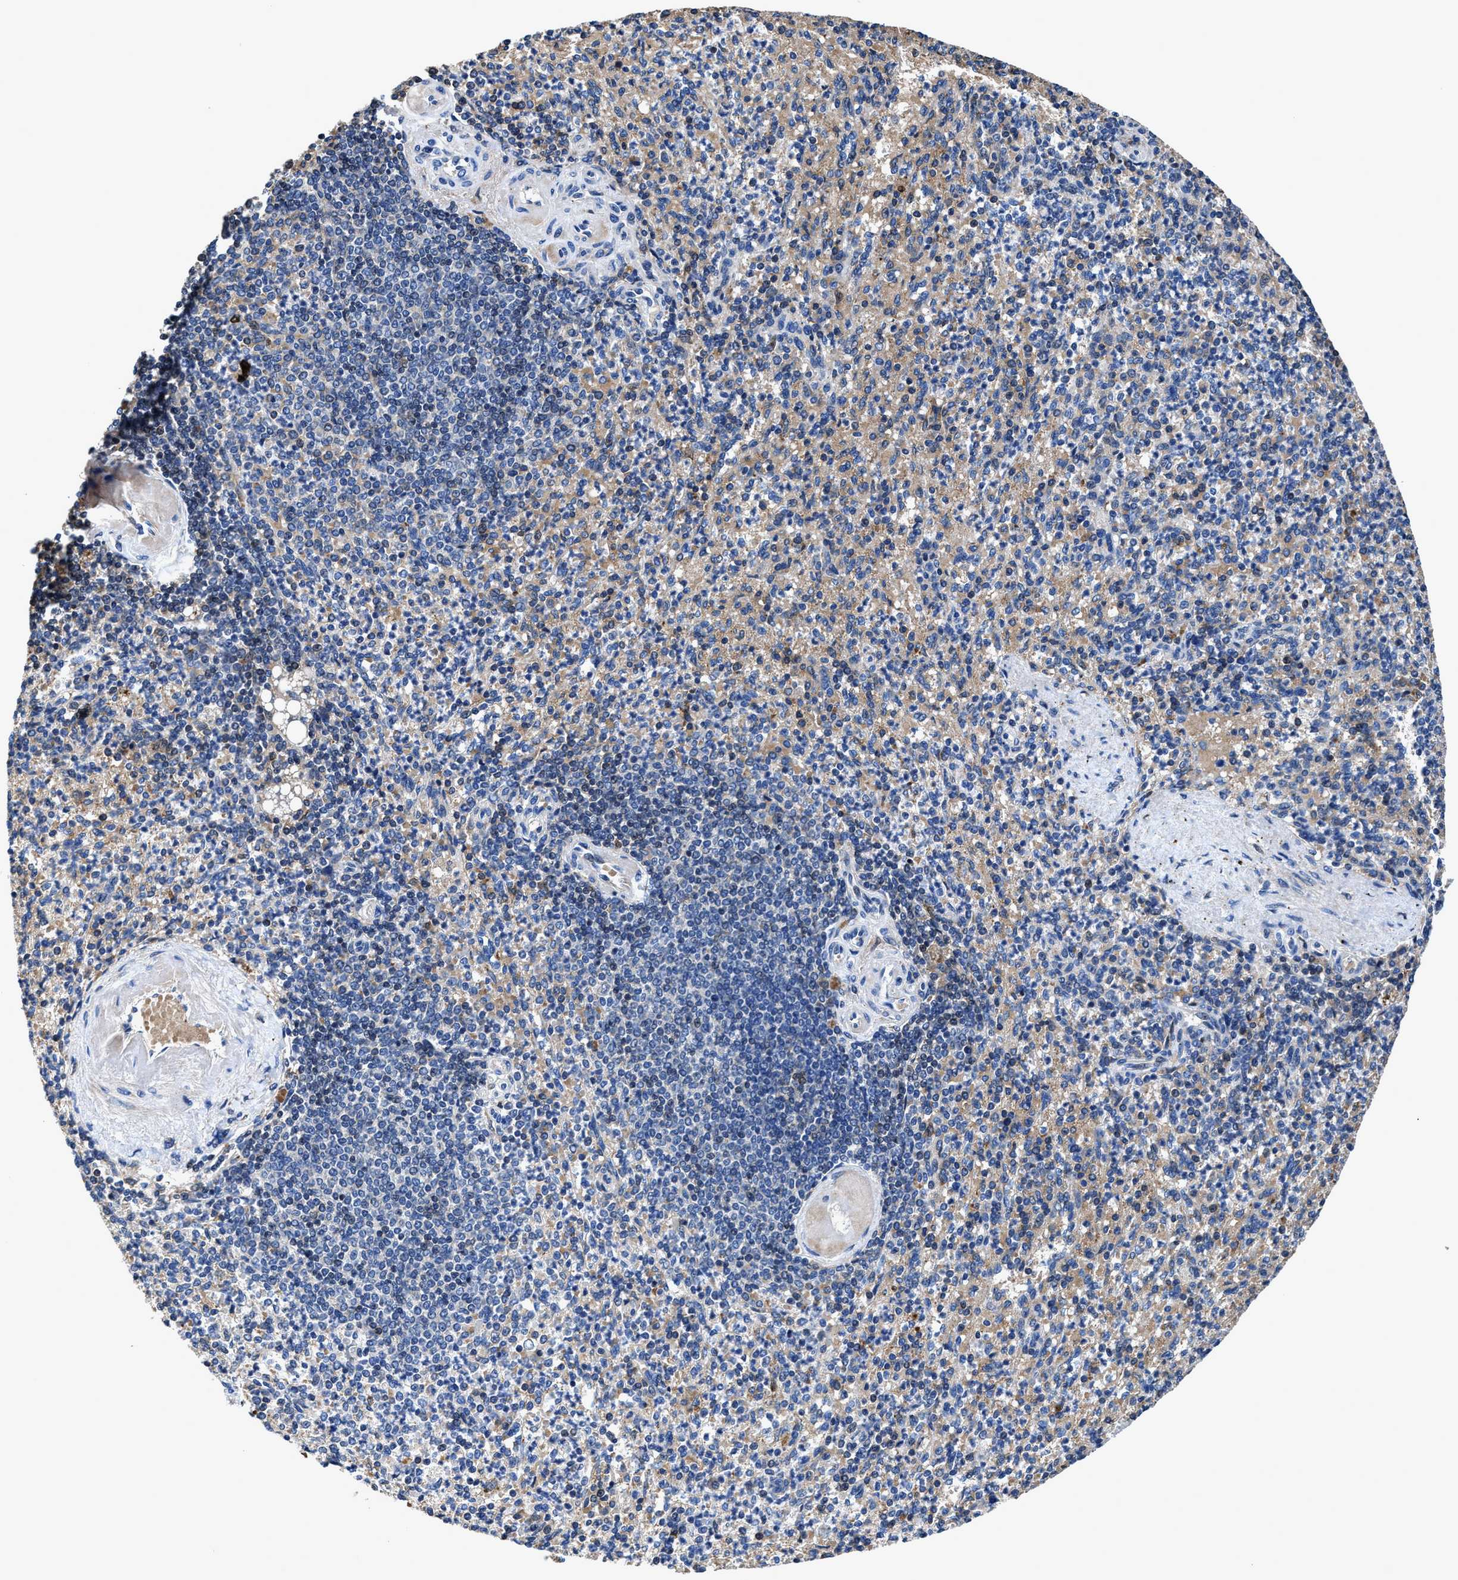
{"staining": {"intensity": "moderate", "quantity": "<25%", "location": "cytoplasmic/membranous,nuclear"}, "tissue": "spleen", "cell_type": "Cells in red pulp", "image_type": "normal", "snomed": [{"axis": "morphology", "description": "Normal tissue, NOS"}, {"axis": "topography", "description": "Spleen"}], "caption": "Benign spleen demonstrates moderate cytoplasmic/membranous,nuclear staining in about <25% of cells in red pulp Using DAB (brown) and hematoxylin (blue) stains, captured at high magnification using brightfield microscopy..", "gene": "RGS10", "patient": {"sex": "female", "age": 74}}